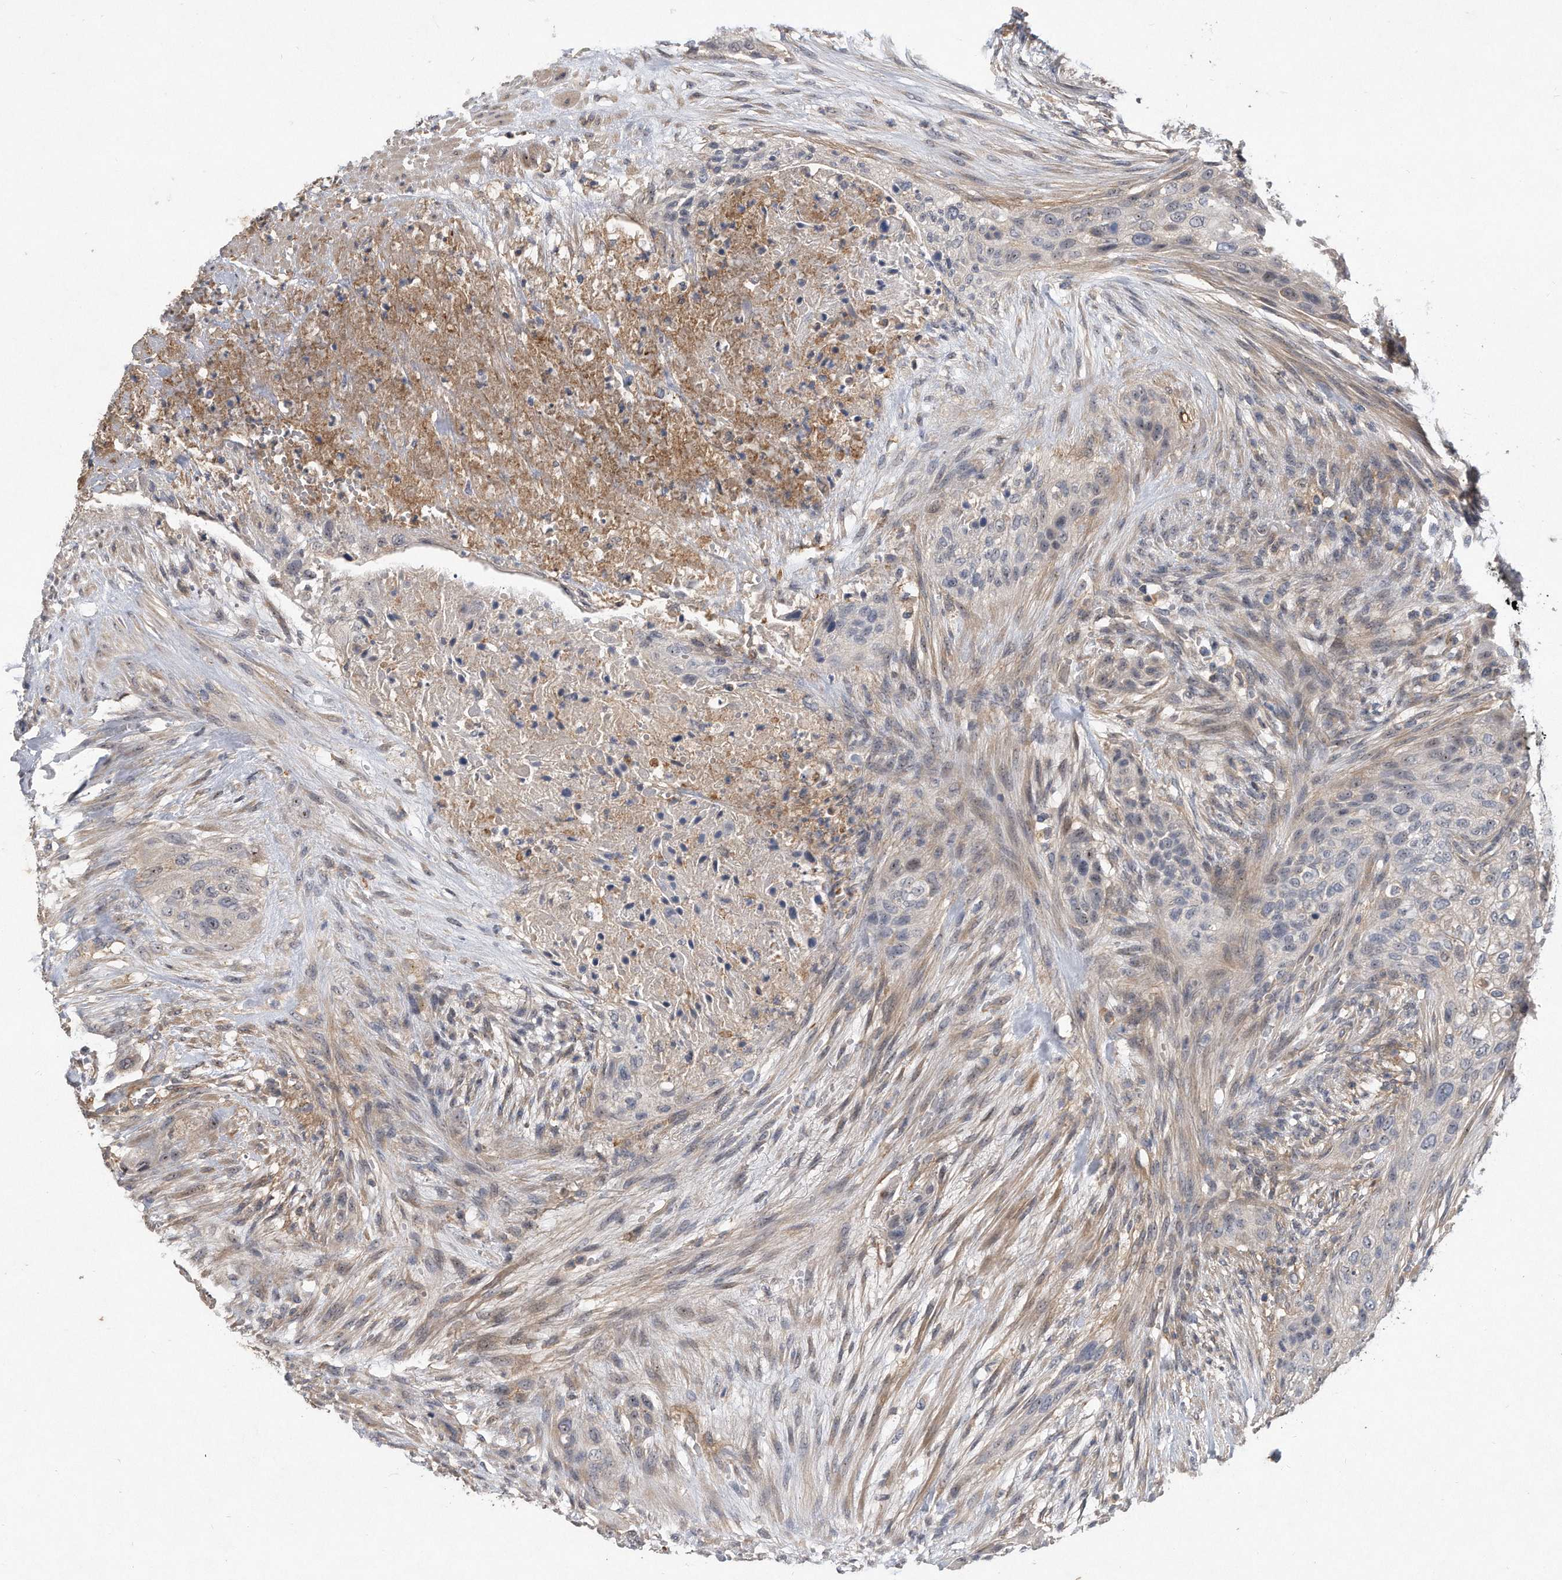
{"staining": {"intensity": "negative", "quantity": "none", "location": "none"}, "tissue": "urothelial cancer", "cell_type": "Tumor cells", "image_type": "cancer", "snomed": [{"axis": "morphology", "description": "Urothelial carcinoma, High grade"}, {"axis": "topography", "description": "Urinary bladder"}], "caption": "IHC image of neoplastic tissue: human urothelial carcinoma (high-grade) stained with DAB reveals no significant protein positivity in tumor cells. (DAB immunohistochemistry, high magnification).", "gene": "PGBD2", "patient": {"sex": "male", "age": 35}}